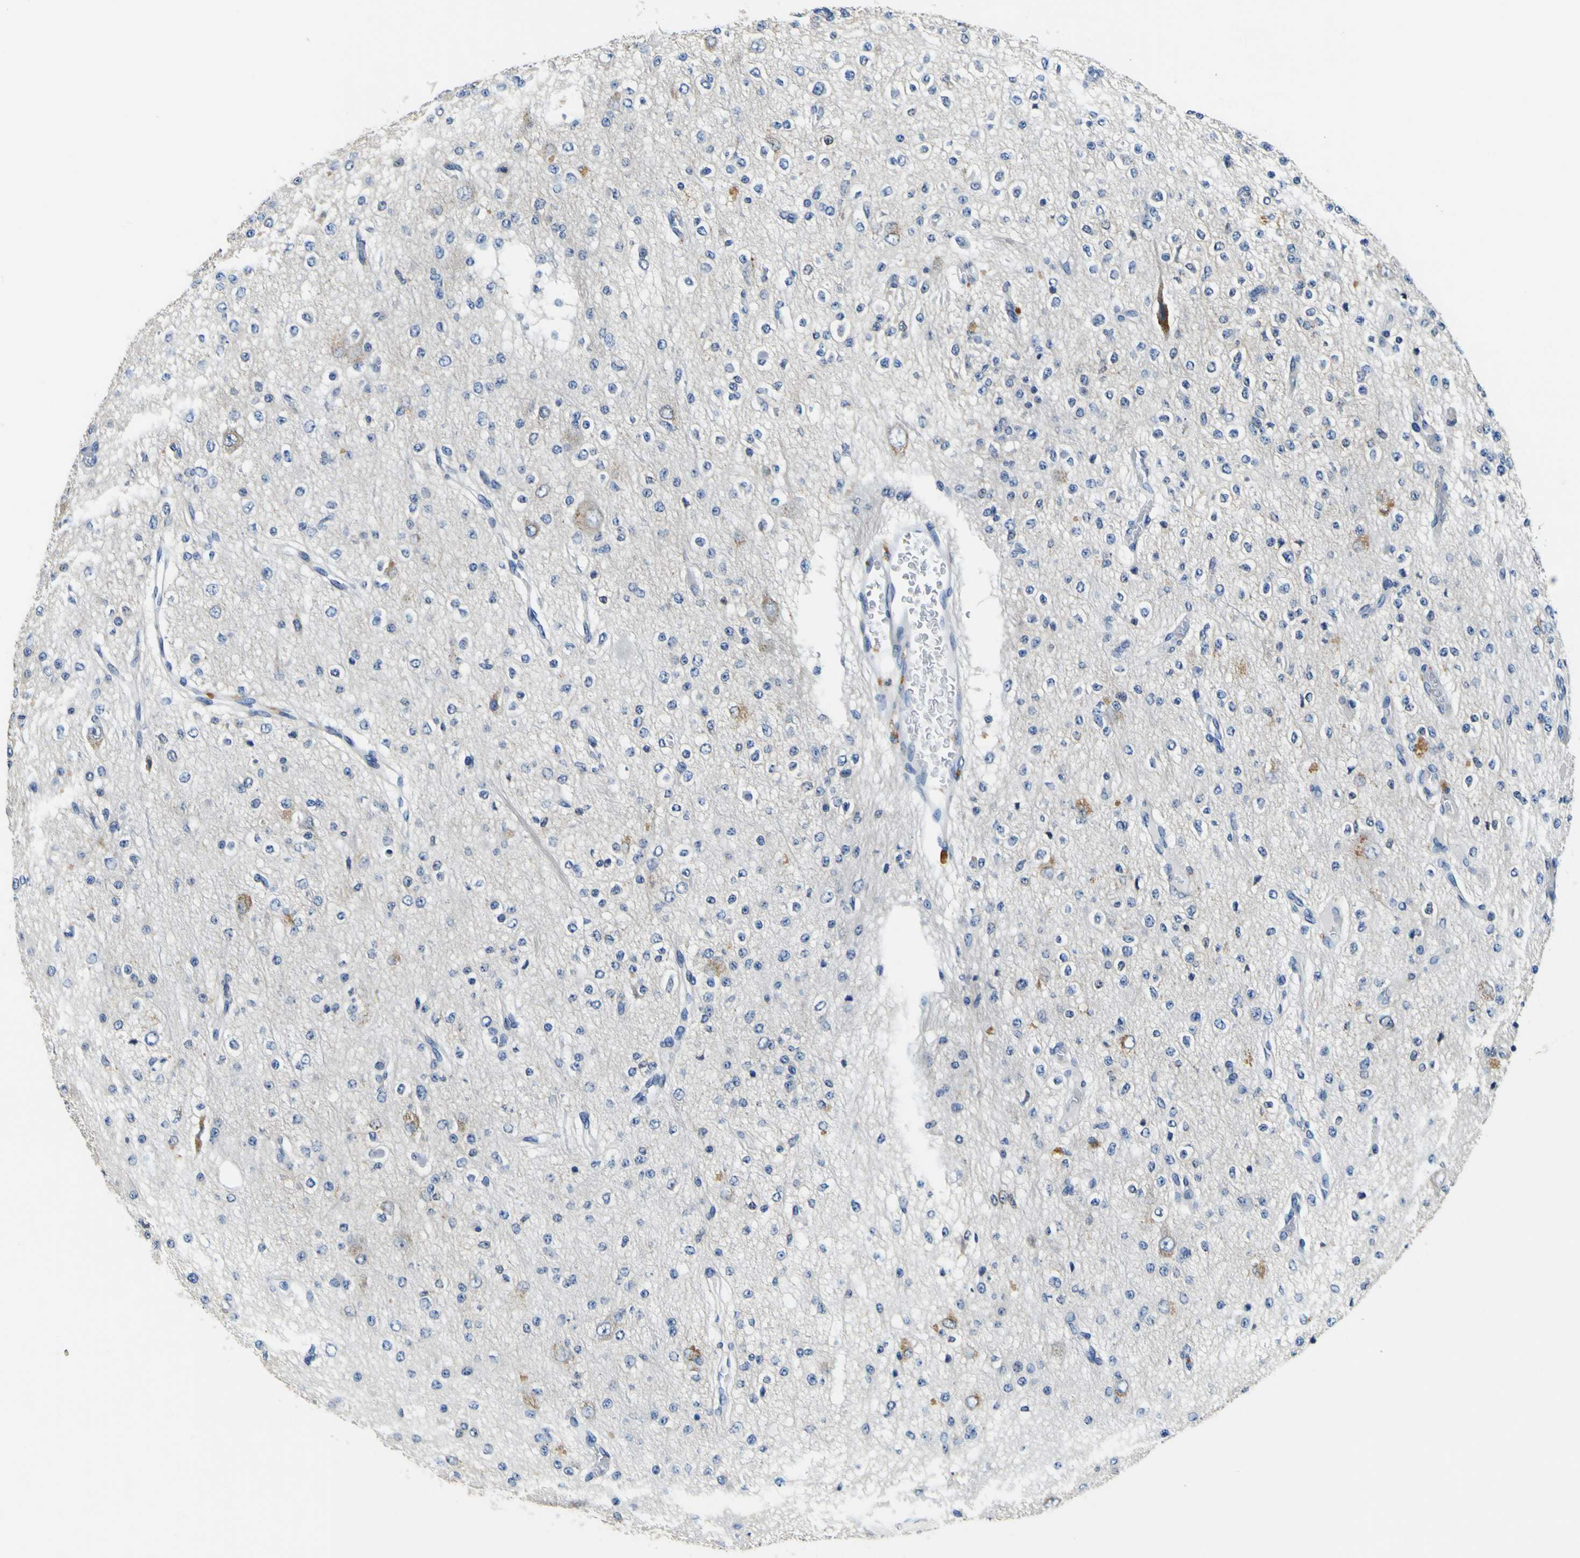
{"staining": {"intensity": "weak", "quantity": "<25%", "location": "cytoplasmic/membranous"}, "tissue": "glioma", "cell_type": "Tumor cells", "image_type": "cancer", "snomed": [{"axis": "morphology", "description": "Glioma, malignant, Low grade"}, {"axis": "topography", "description": "Brain"}], "caption": "Immunohistochemical staining of human malignant low-grade glioma displays no significant expression in tumor cells.", "gene": "TNIK", "patient": {"sex": "male", "age": 38}}